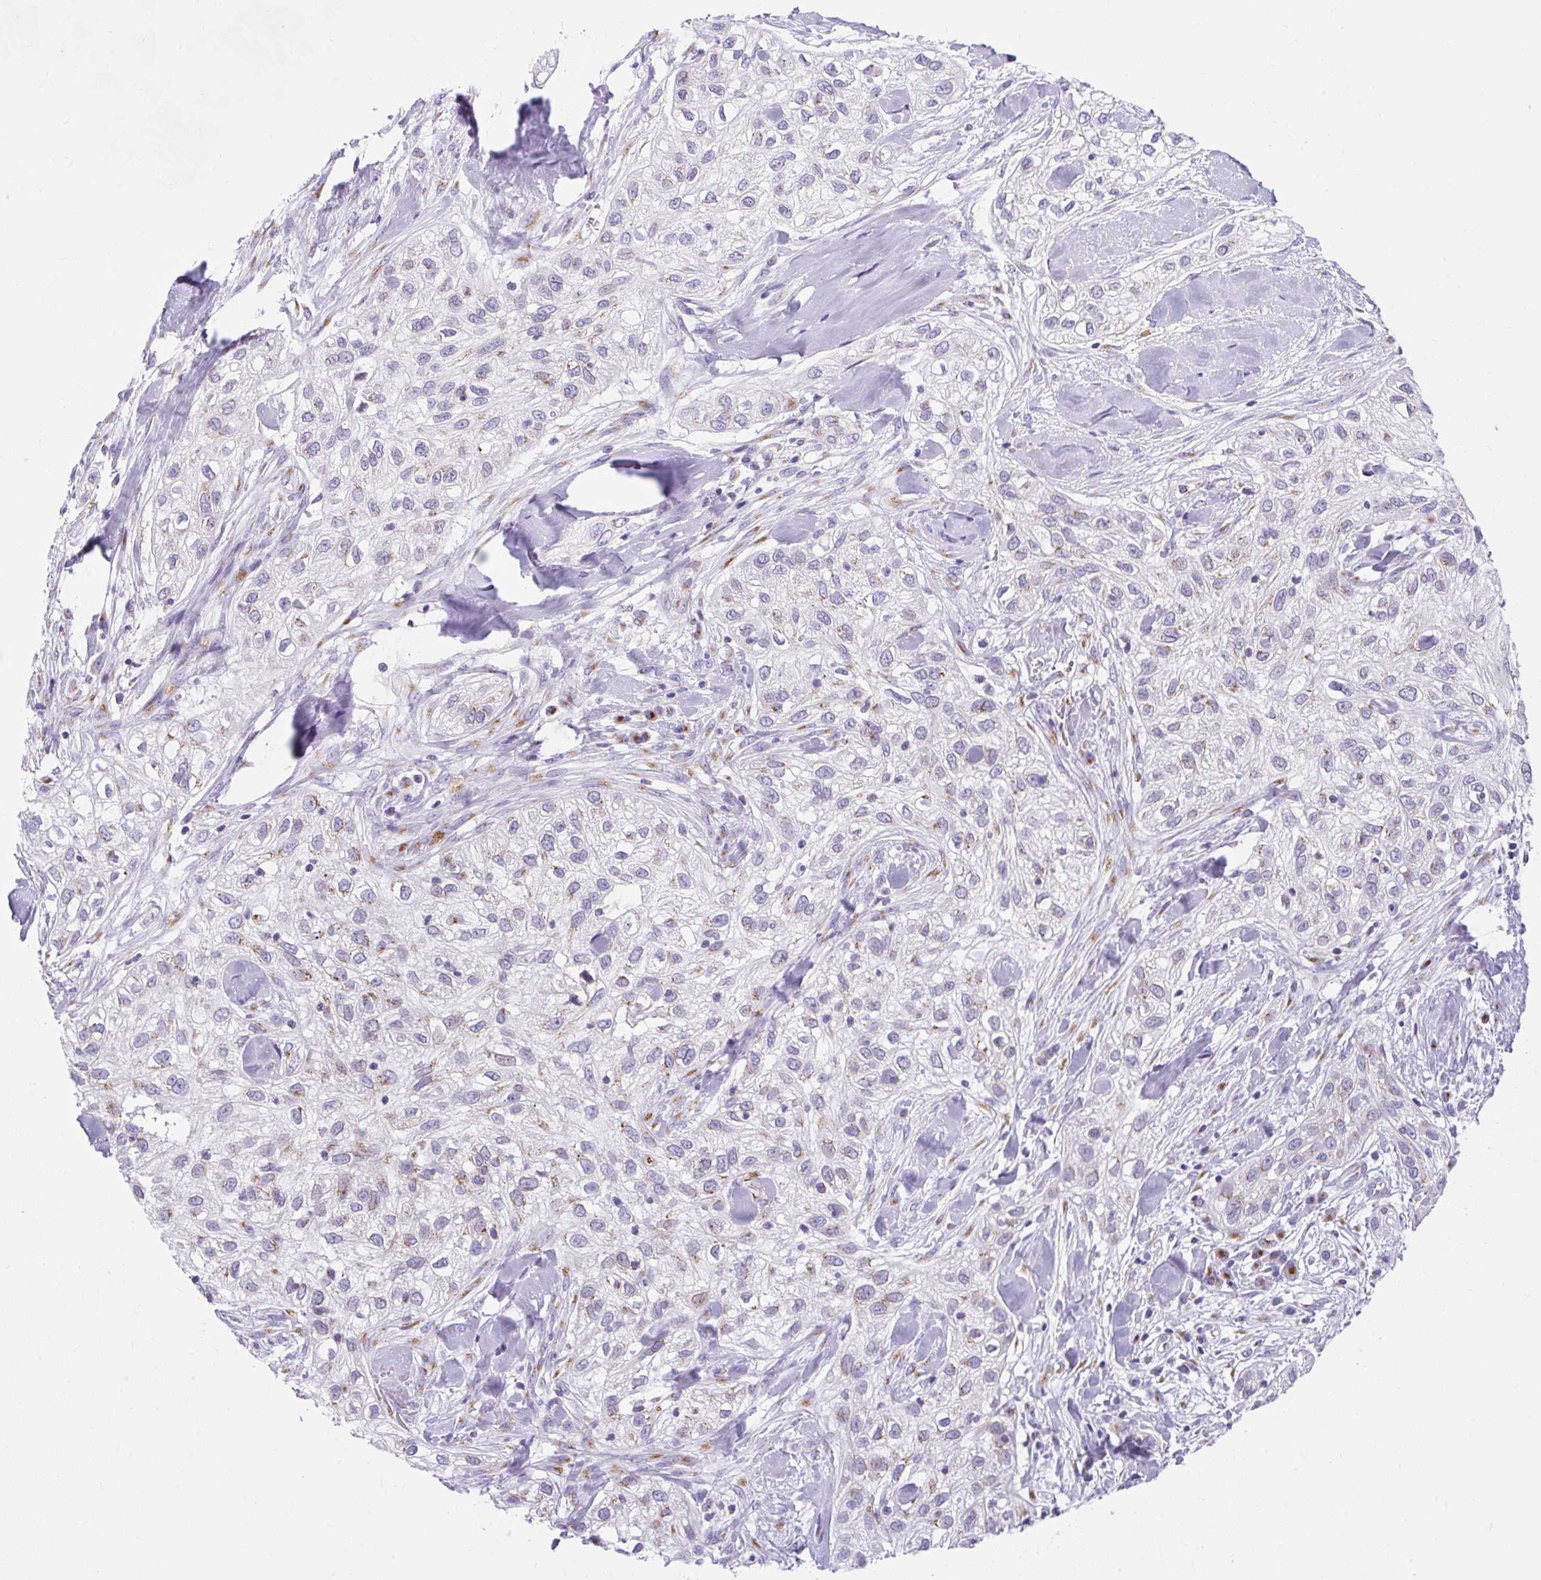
{"staining": {"intensity": "weak", "quantity": "25%-75%", "location": "cytoplasmic/membranous"}, "tissue": "skin cancer", "cell_type": "Tumor cells", "image_type": "cancer", "snomed": [{"axis": "morphology", "description": "Squamous cell carcinoma, NOS"}, {"axis": "topography", "description": "Skin"}], "caption": "The image shows a brown stain indicating the presence of a protein in the cytoplasmic/membranous of tumor cells in skin cancer.", "gene": "GOLGA8A", "patient": {"sex": "male", "age": 82}}